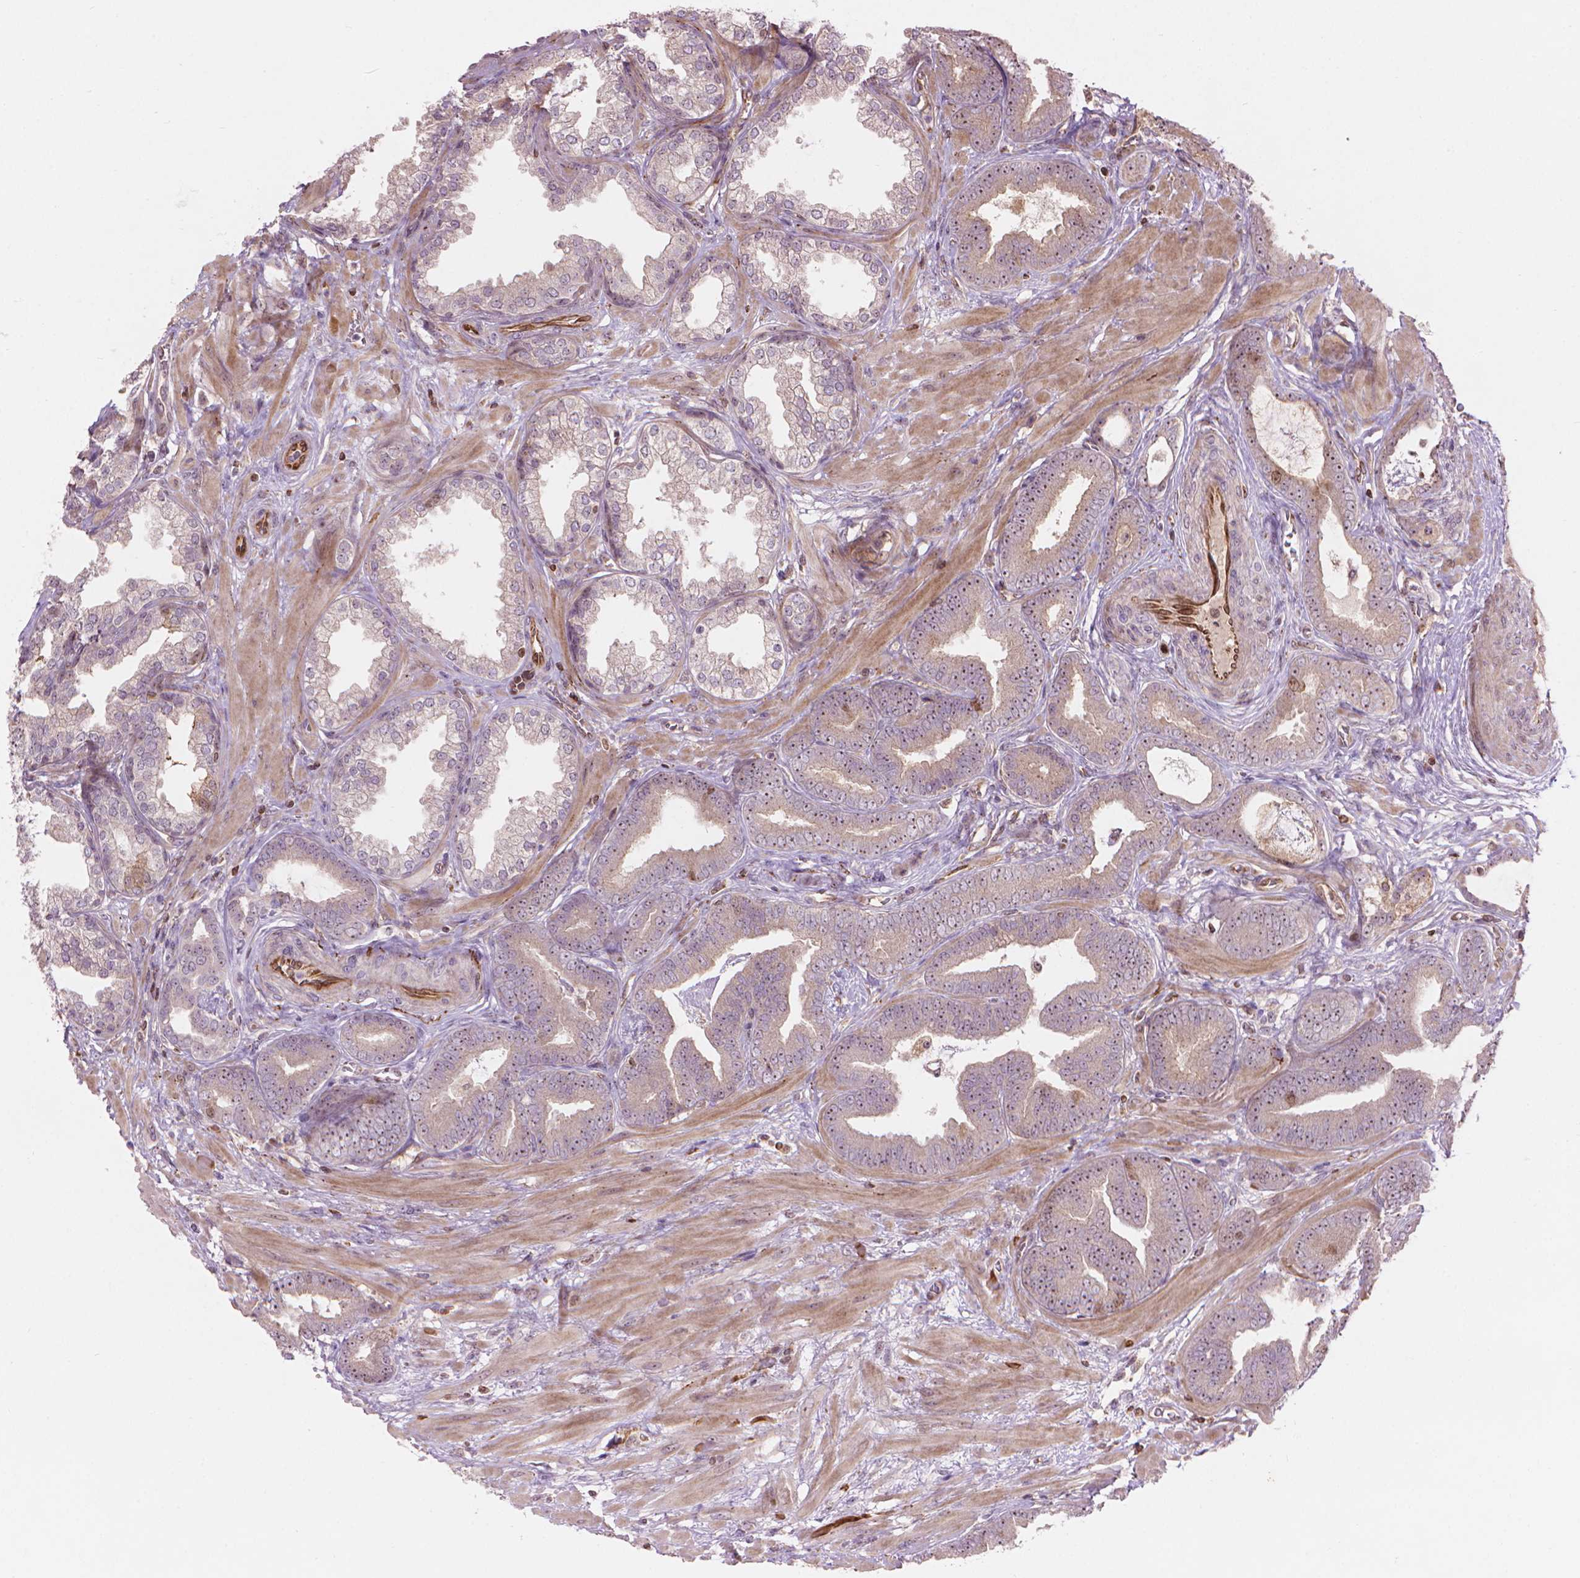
{"staining": {"intensity": "weak", "quantity": "25%-75%", "location": "nuclear"}, "tissue": "prostate cancer", "cell_type": "Tumor cells", "image_type": "cancer", "snomed": [{"axis": "morphology", "description": "Adenocarcinoma, Low grade"}, {"axis": "topography", "description": "Prostate"}], "caption": "Approximately 25%-75% of tumor cells in low-grade adenocarcinoma (prostate) reveal weak nuclear protein positivity as visualized by brown immunohistochemical staining.", "gene": "SMC2", "patient": {"sex": "male", "age": 63}}